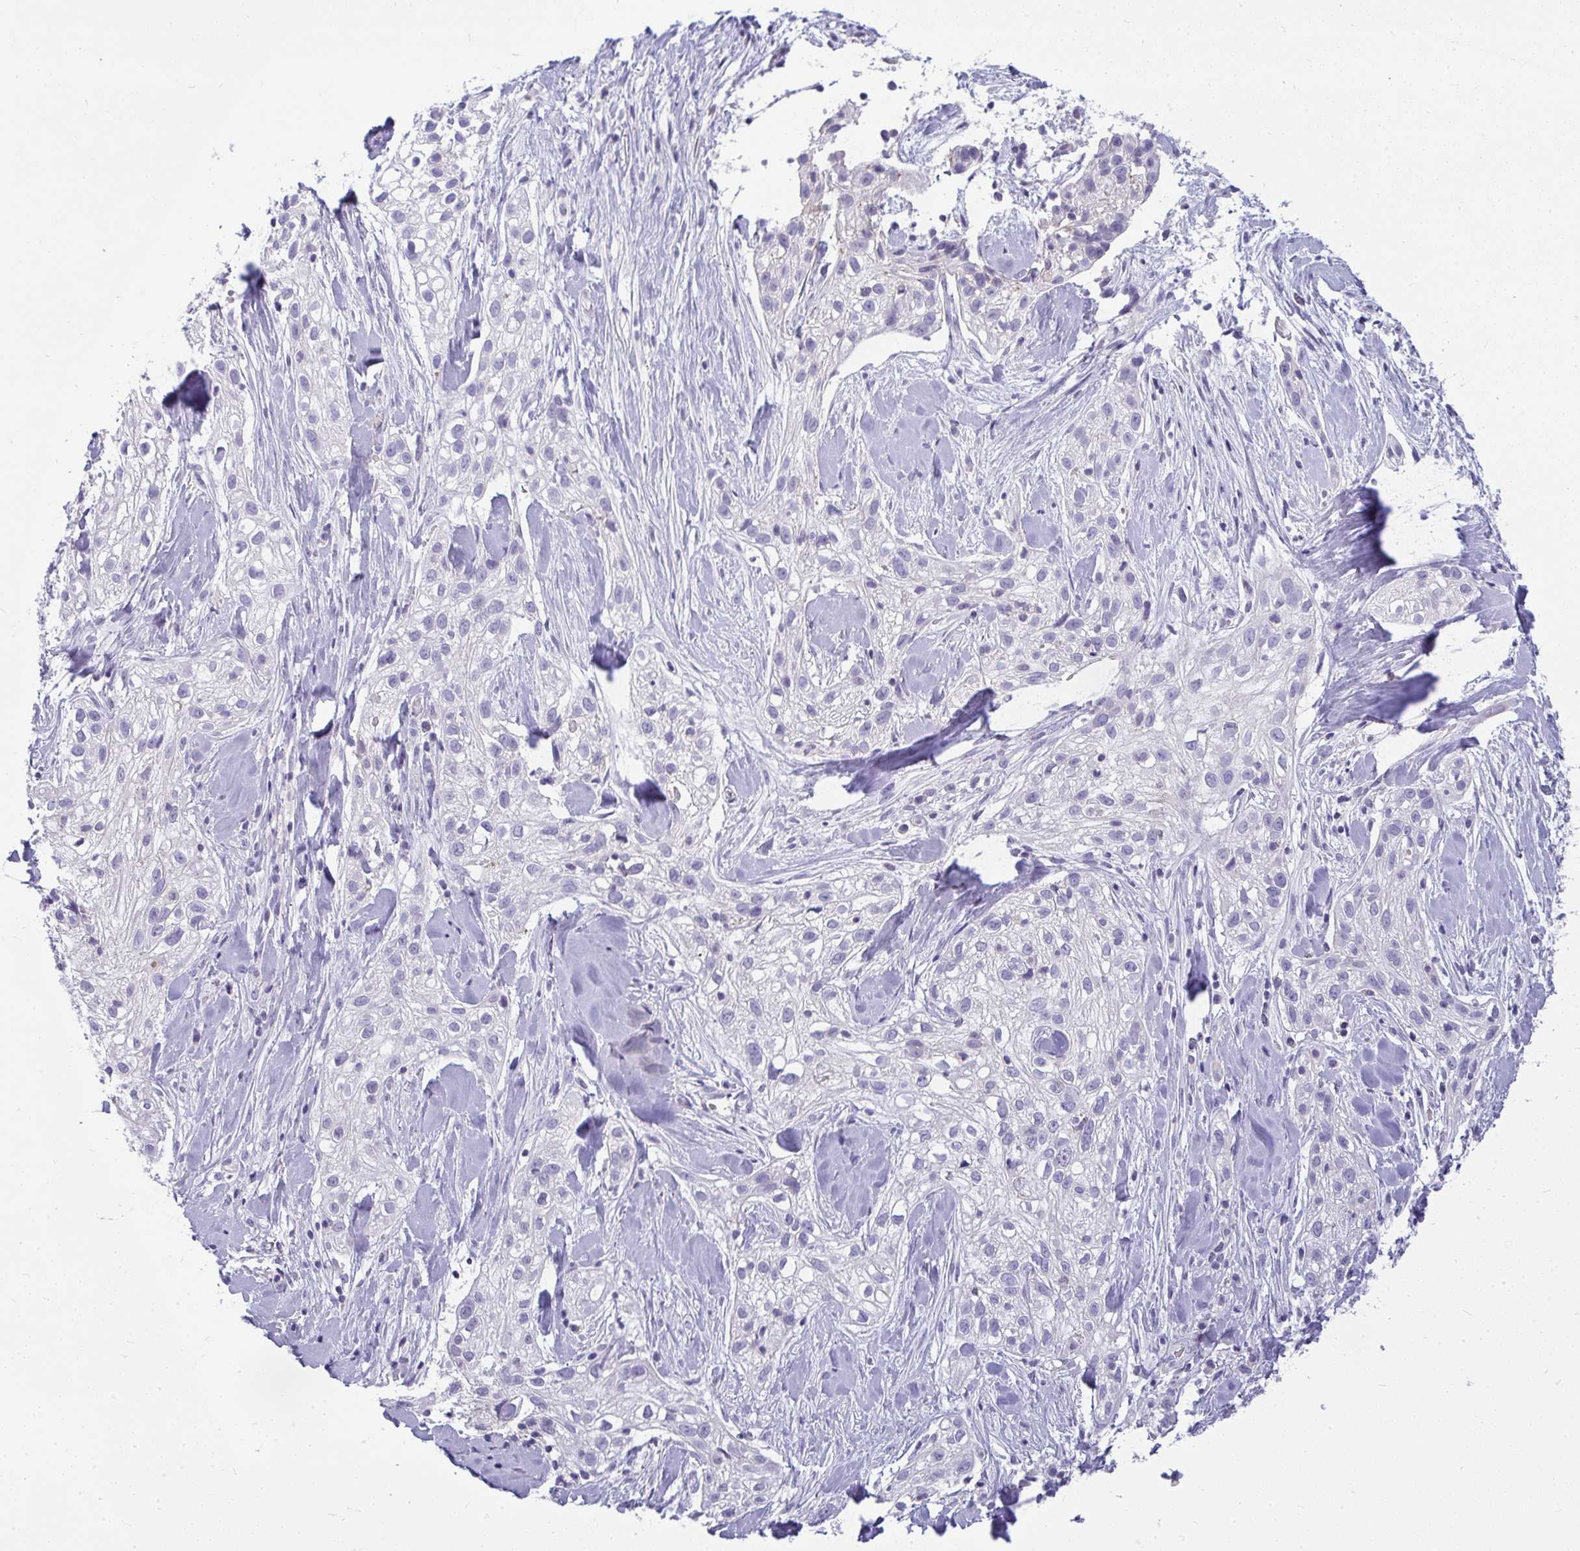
{"staining": {"intensity": "negative", "quantity": "none", "location": "none"}, "tissue": "skin cancer", "cell_type": "Tumor cells", "image_type": "cancer", "snomed": [{"axis": "morphology", "description": "Squamous cell carcinoma, NOS"}, {"axis": "topography", "description": "Skin"}], "caption": "Protein analysis of squamous cell carcinoma (skin) displays no significant staining in tumor cells. Nuclei are stained in blue.", "gene": "VPS4B", "patient": {"sex": "male", "age": 82}}